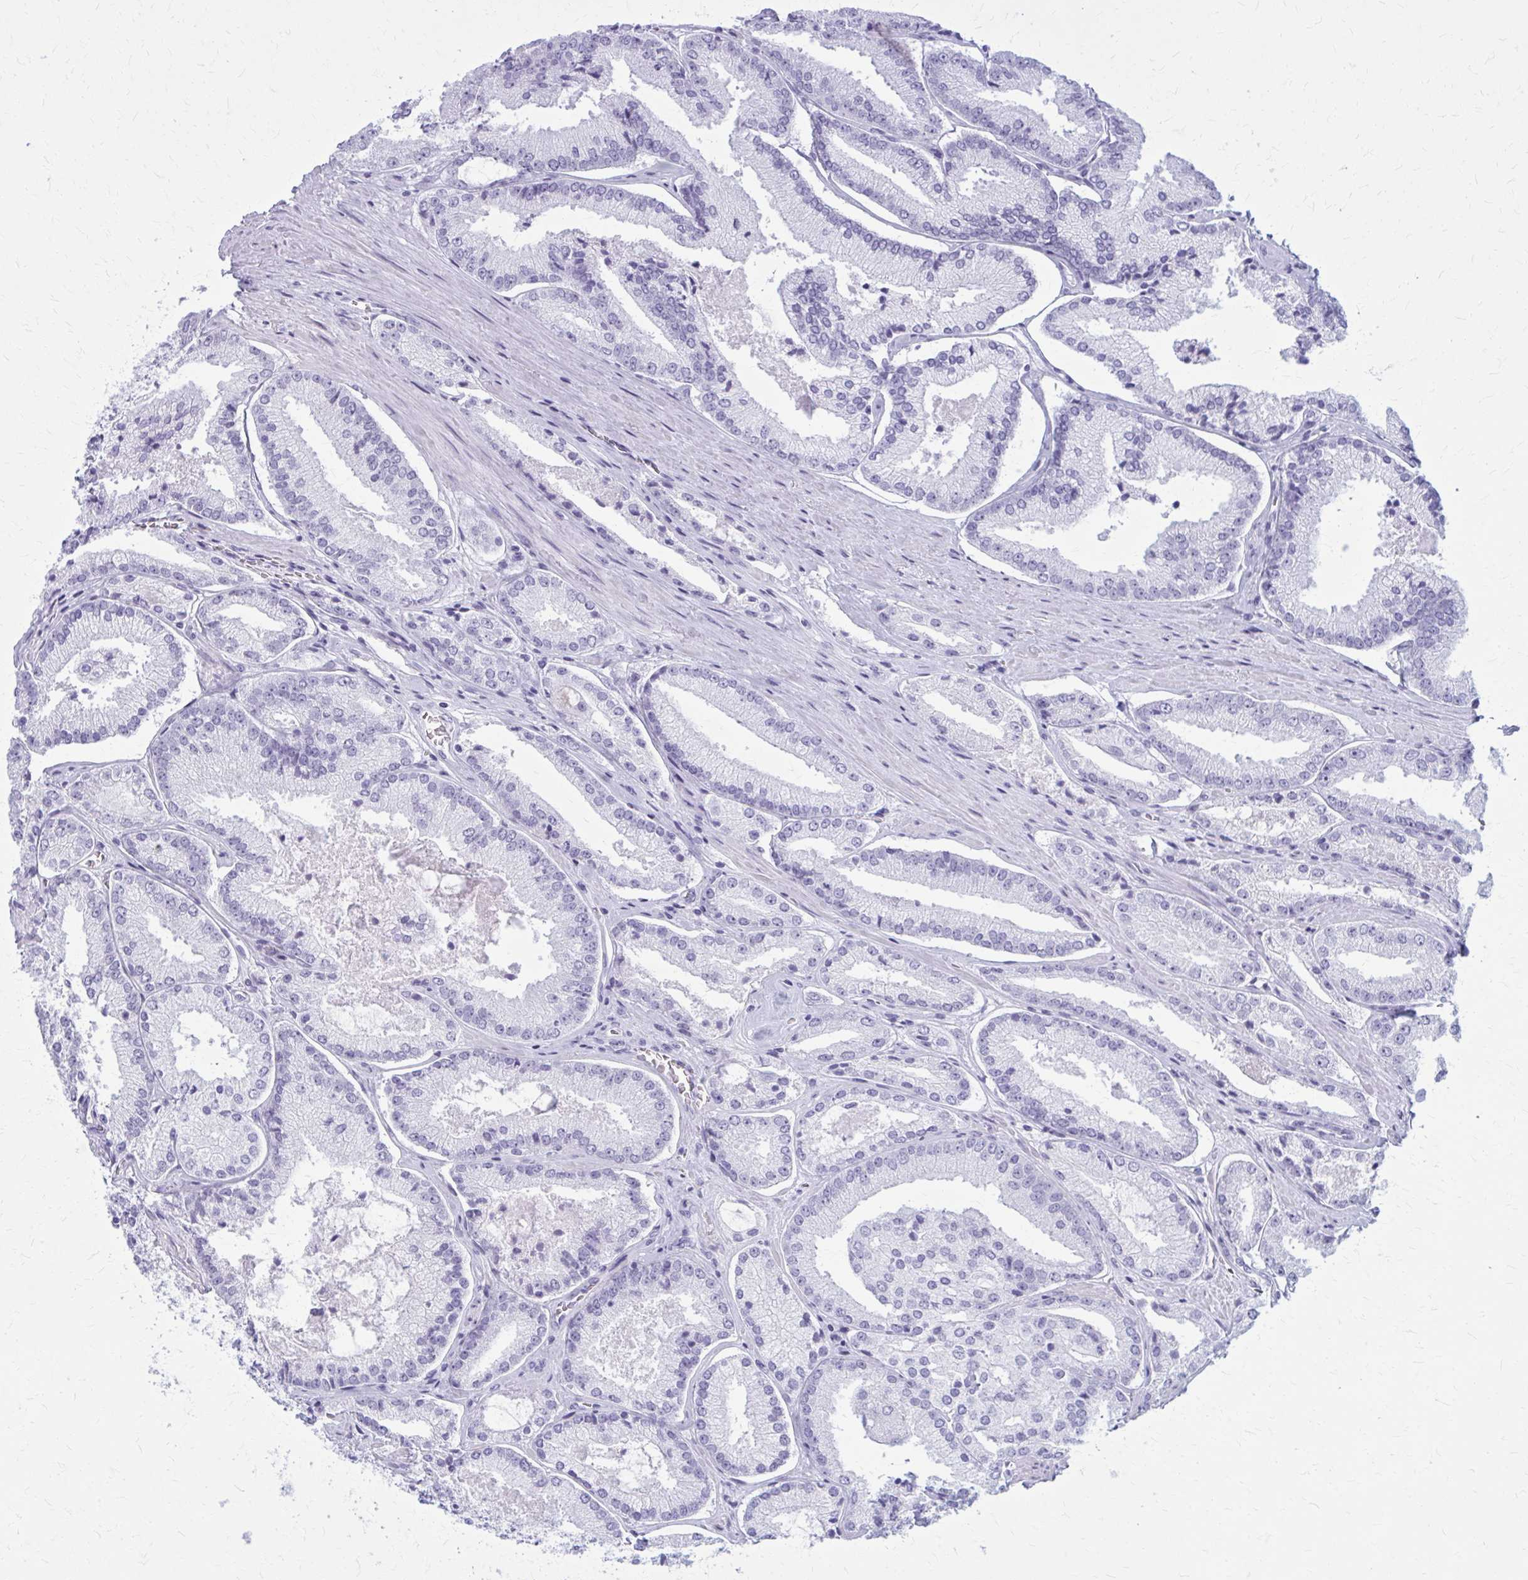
{"staining": {"intensity": "negative", "quantity": "none", "location": "none"}, "tissue": "prostate cancer", "cell_type": "Tumor cells", "image_type": "cancer", "snomed": [{"axis": "morphology", "description": "Adenocarcinoma, High grade"}, {"axis": "topography", "description": "Prostate"}], "caption": "Histopathology image shows no protein expression in tumor cells of prostate cancer (adenocarcinoma (high-grade)) tissue.", "gene": "ZDHHC7", "patient": {"sex": "male", "age": 73}}